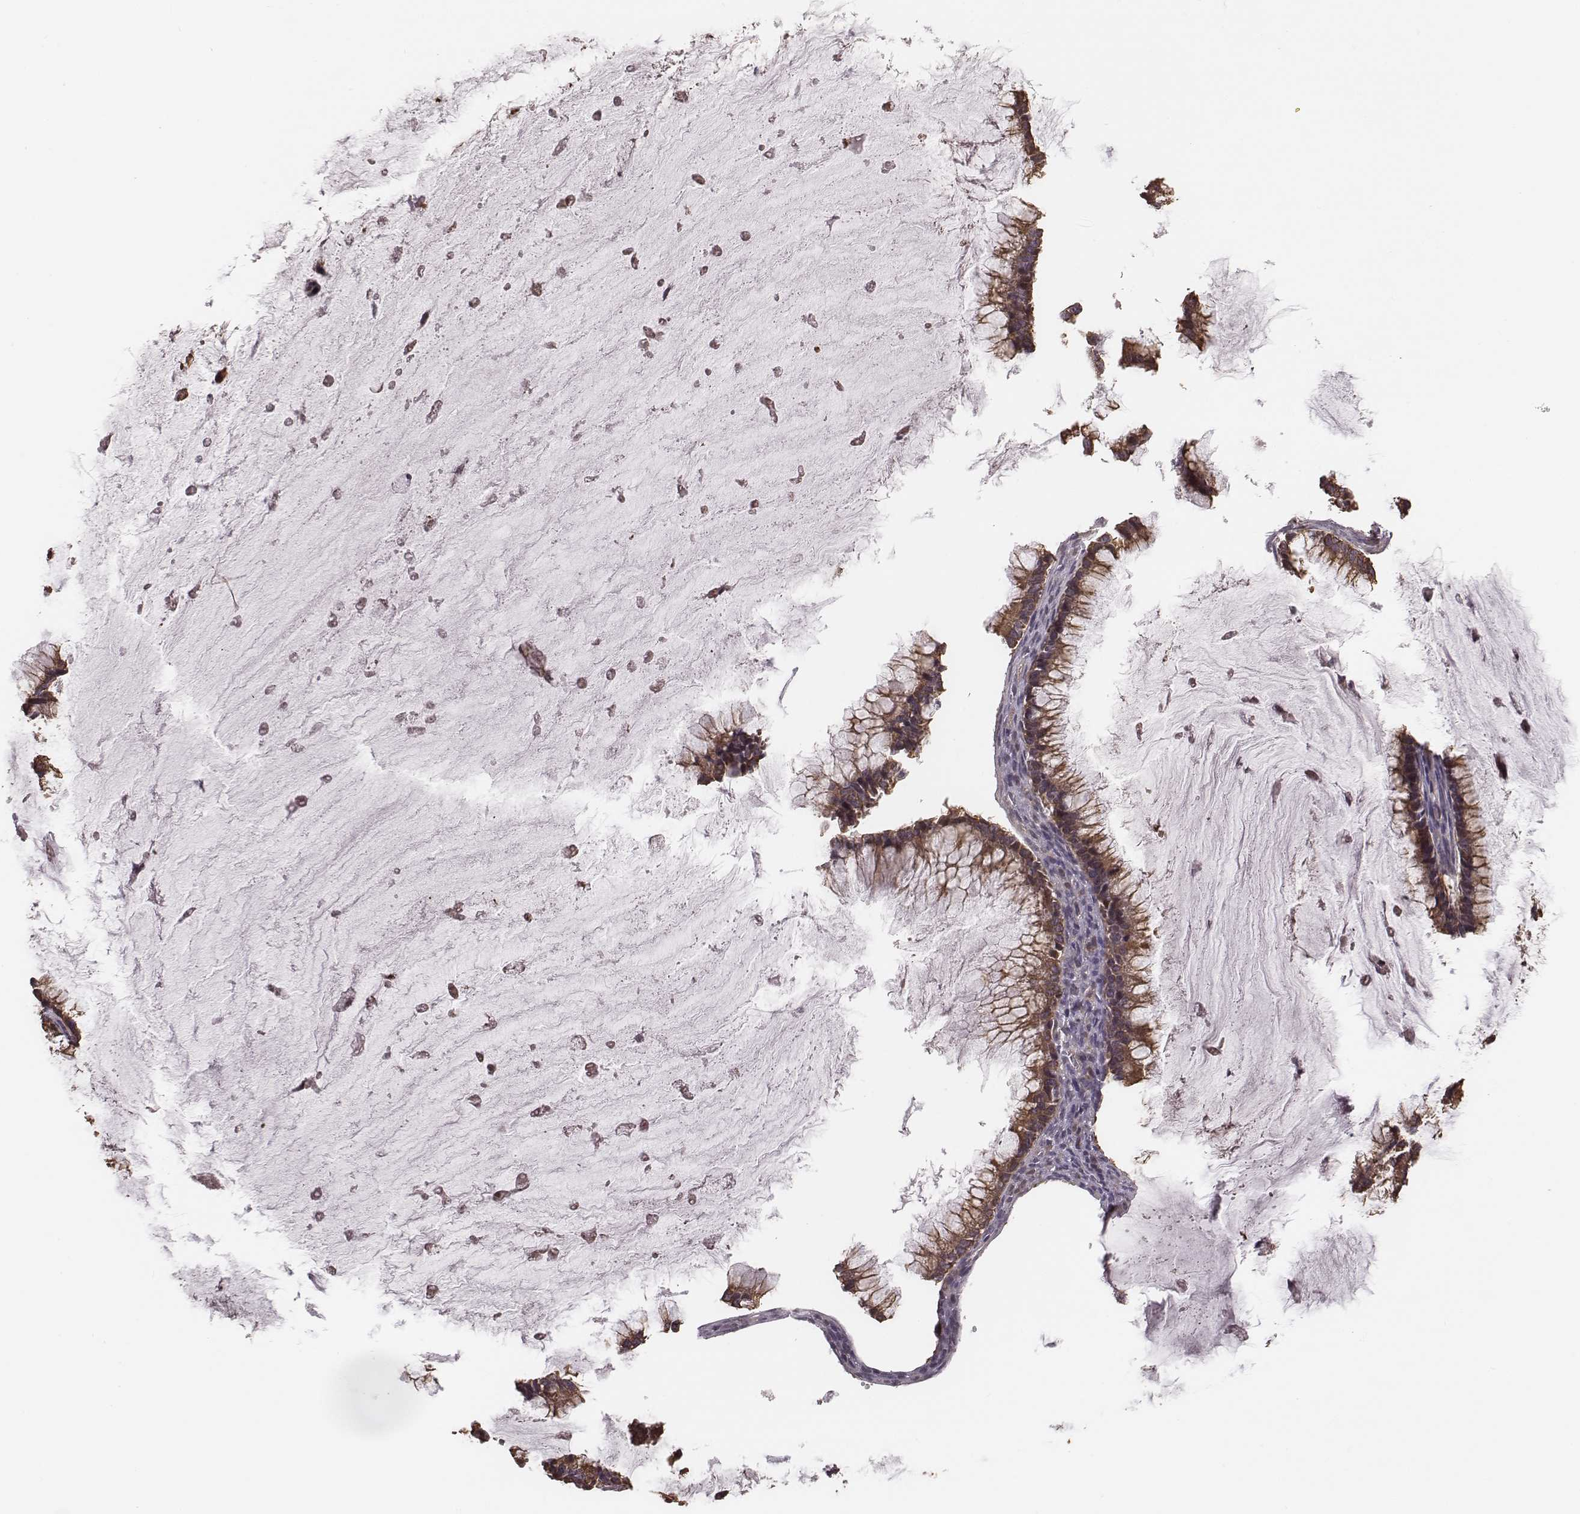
{"staining": {"intensity": "moderate", "quantity": ">75%", "location": "cytoplasmic/membranous"}, "tissue": "ovarian cancer", "cell_type": "Tumor cells", "image_type": "cancer", "snomed": [{"axis": "morphology", "description": "Cystadenocarcinoma, mucinous, NOS"}, {"axis": "topography", "description": "Ovary"}], "caption": "Protein expression analysis of human mucinous cystadenocarcinoma (ovarian) reveals moderate cytoplasmic/membranous staining in approximately >75% of tumor cells.", "gene": "HAVCR1", "patient": {"sex": "female", "age": 38}}